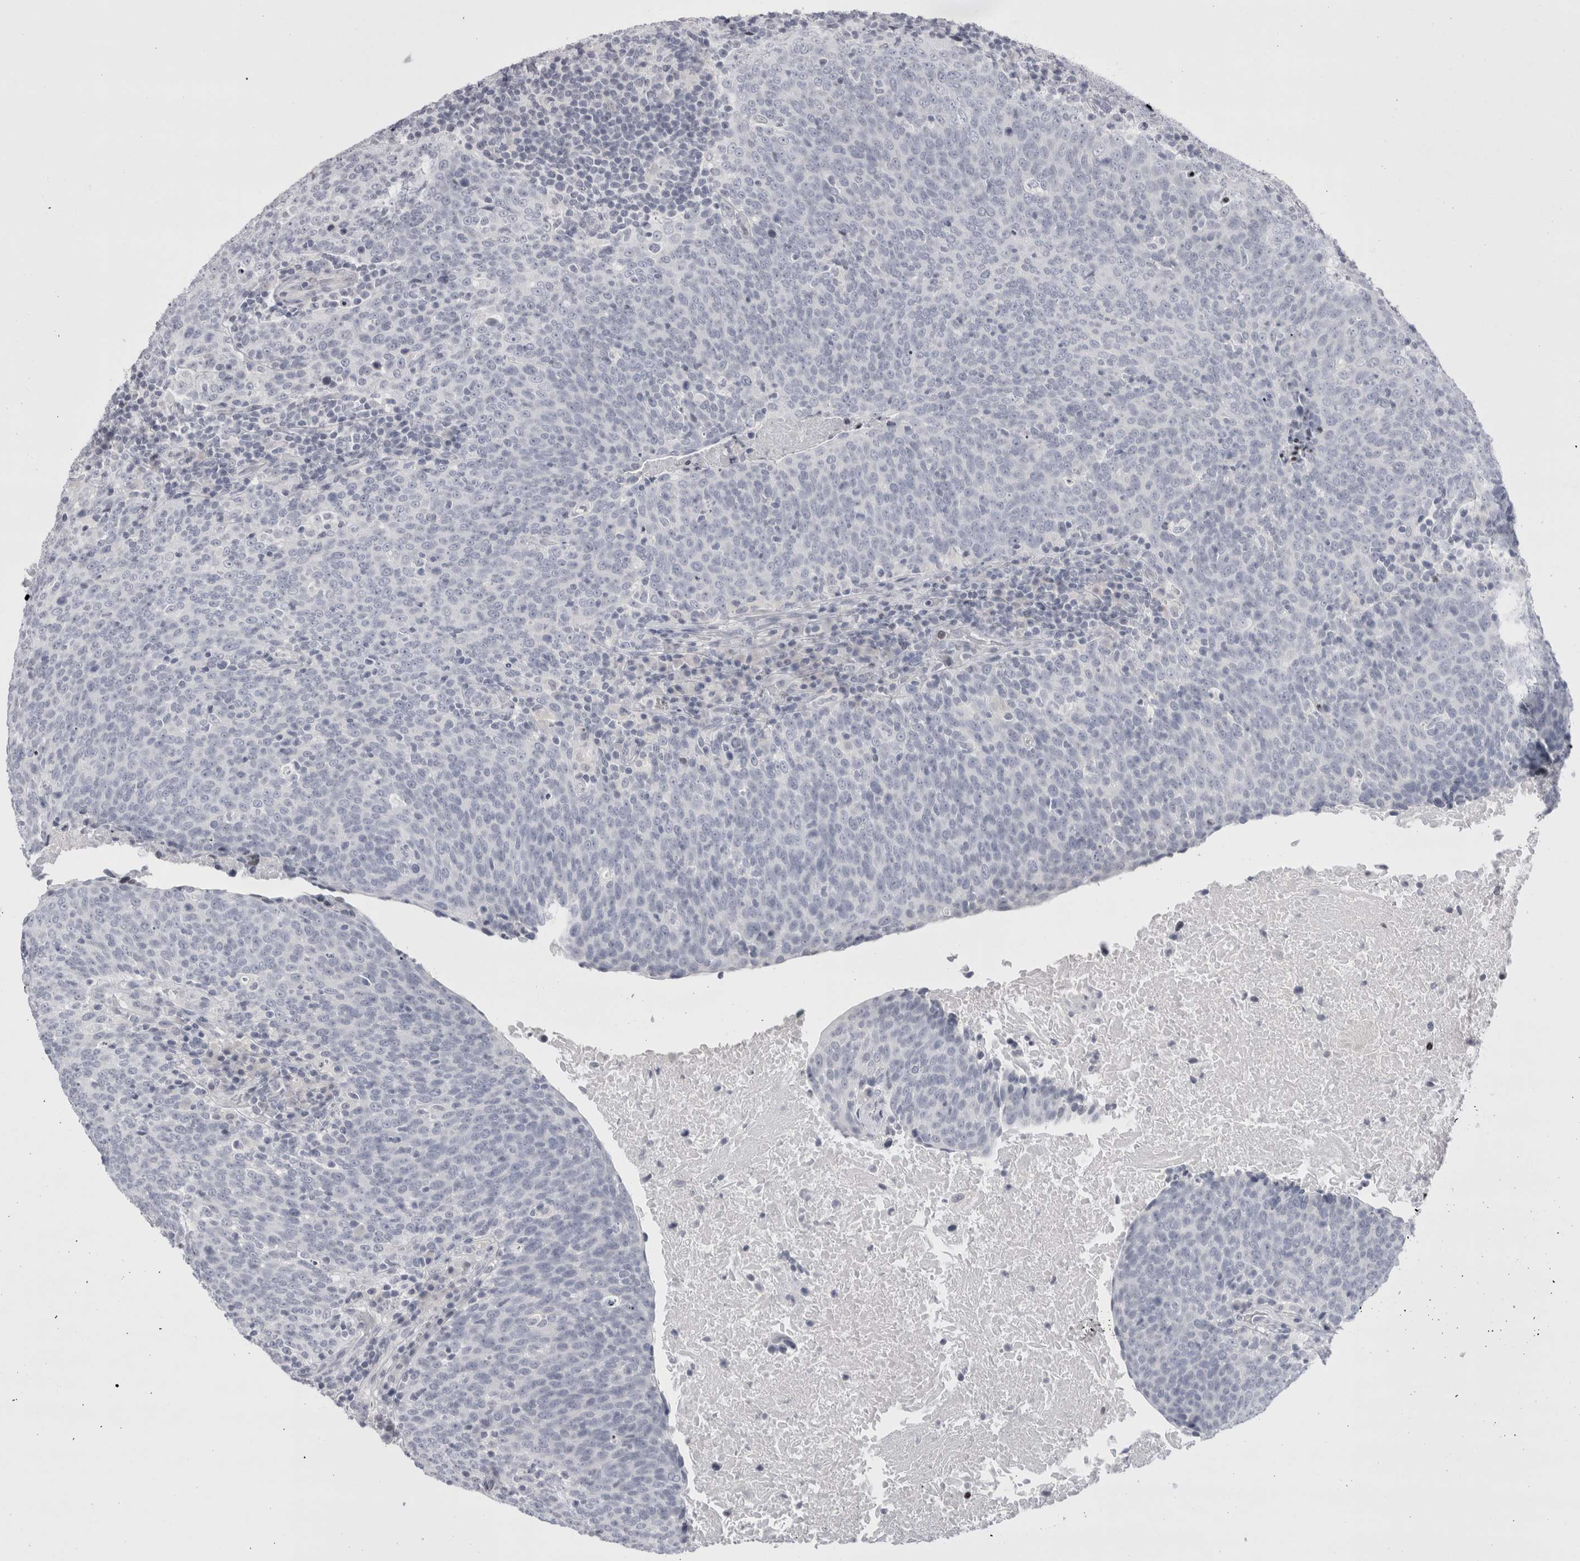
{"staining": {"intensity": "negative", "quantity": "none", "location": "none"}, "tissue": "head and neck cancer", "cell_type": "Tumor cells", "image_type": "cancer", "snomed": [{"axis": "morphology", "description": "Squamous cell carcinoma, NOS"}, {"axis": "morphology", "description": "Squamous cell carcinoma, metastatic, NOS"}, {"axis": "topography", "description": "Lymph node"}, {"axis": "topography", "description": "Head-Neck"}], "caption": "IHC histopathology image of neoplastic tissue: human head and neck cancer (metastatic squamous cell carcinoma) stained with DAB (3,3'-diaminobenzidine) demonstrates no significant protein expression in tumor cells.", "gene": "FNDC8", "patient": {"sex": "male", "age": 62}}